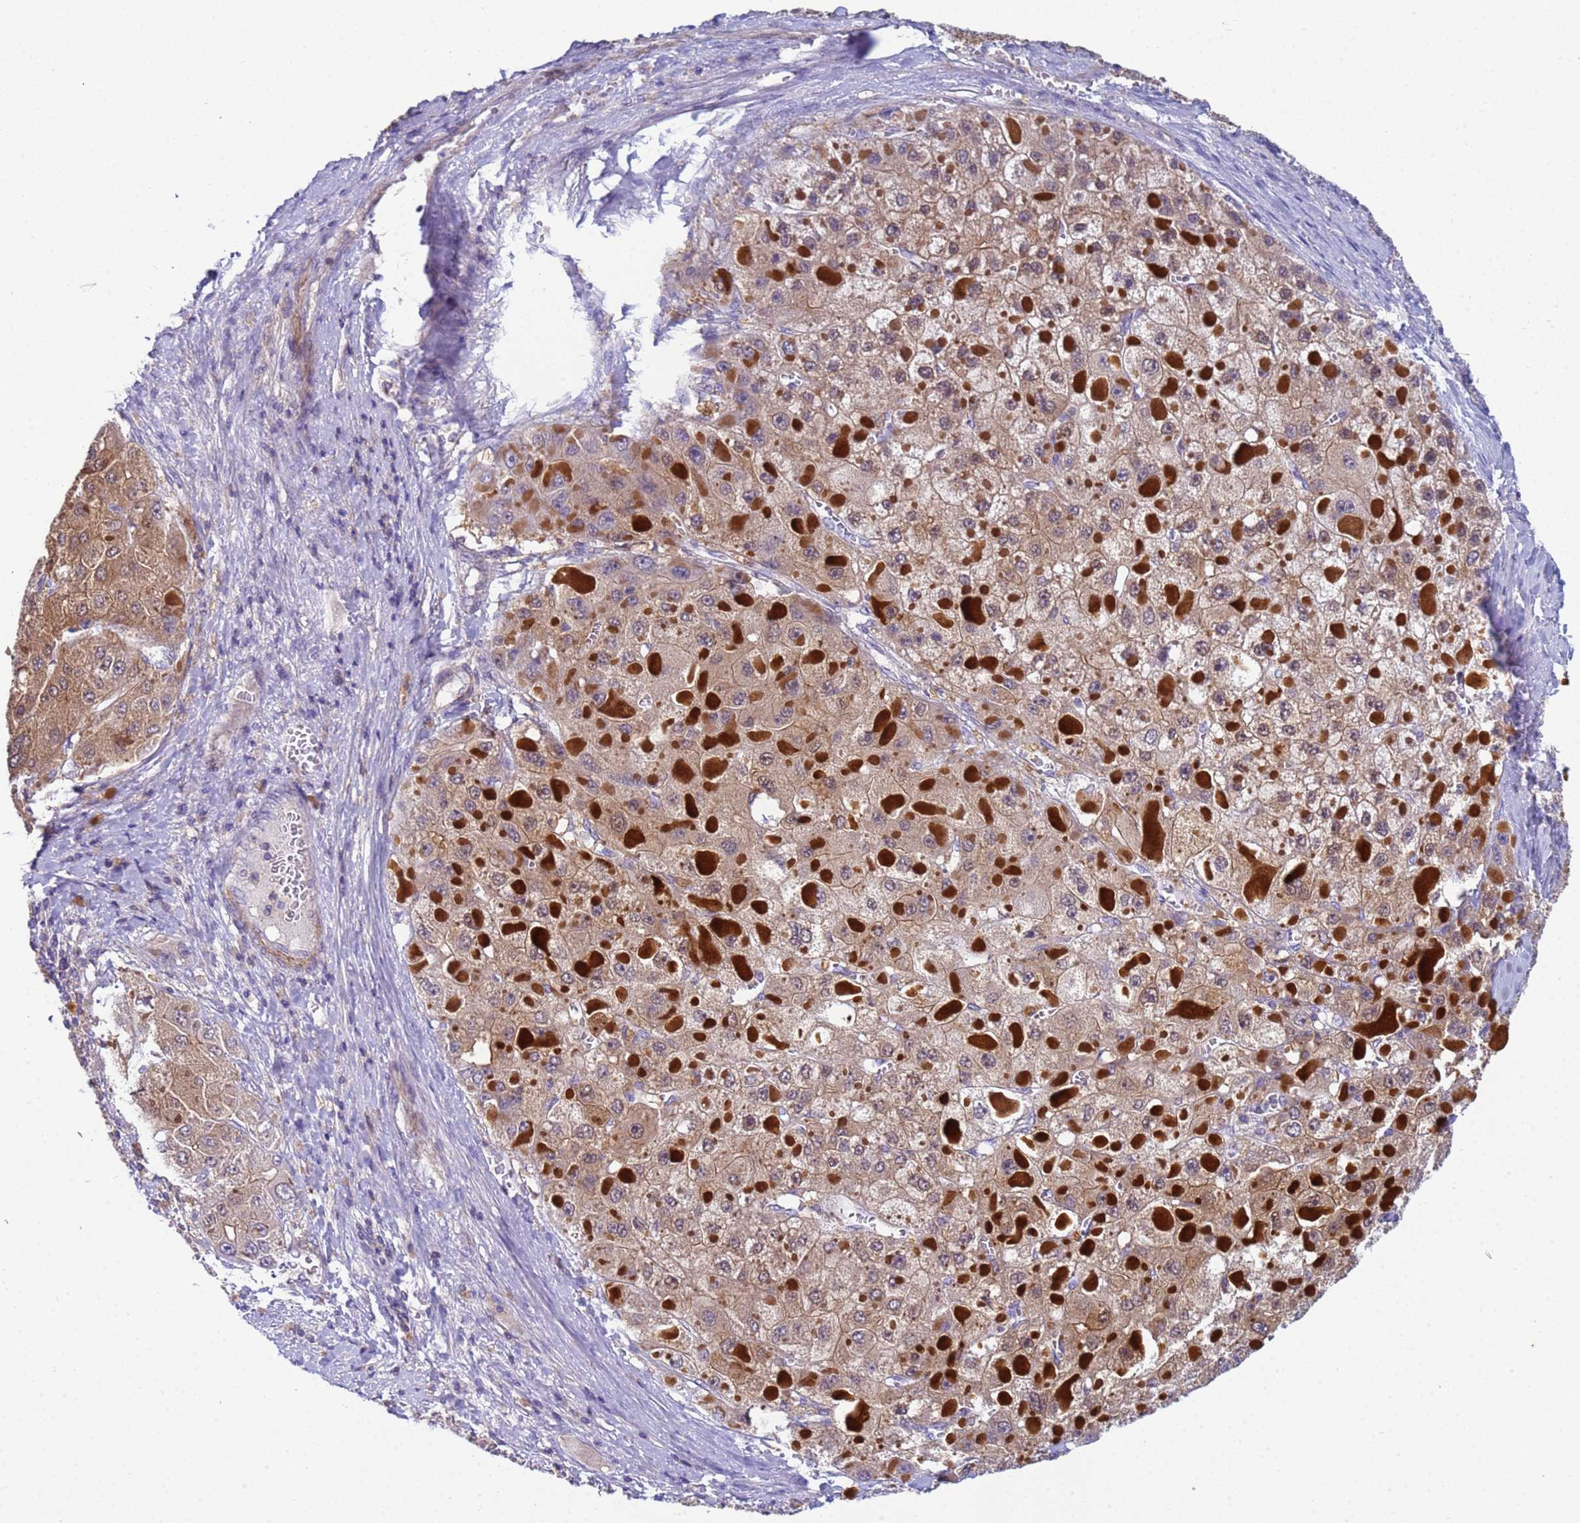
{"staining": {"intensity": "moderate", "quantity": "25%-75%", "location": "cytoplasmic/membranous,nuclear"}, "tissue": "liver cancer", "cell_type": "Tumor cells", "image_type": "cancer", "snomed": [{"axis": "morphology", "description": "Carcinoma, Hepatocellular, NOS"}, {"axis": "topography", "description": "Liver"}], "caption": "Liver cancer (hepatocellular carcinoma) was stained to show a protein in brown. There is medium levels of moderate cytoplasmic/membranous and nuclear positivity in about 25%-75% of tumor cells.", "gene": "KLHL13", "patient": {"sex": "female", "age": 73}}